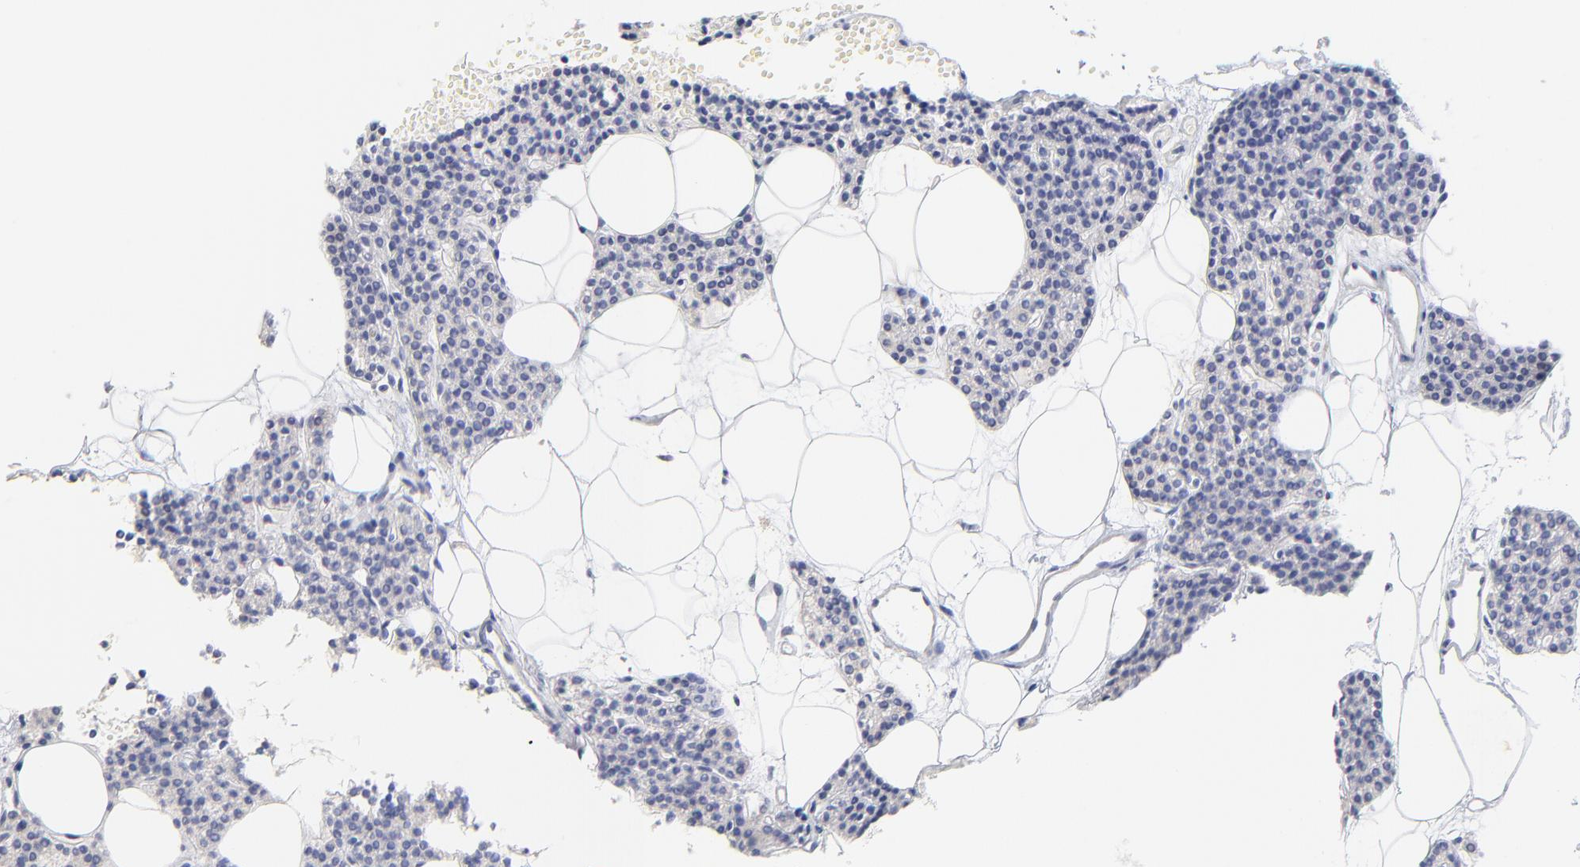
{"staining": {"intensity": "negative", "quantity": "none", "location": "none"}, "tissue": "parathyroid gland", "cell_type": "Glandular cells", "image_type": "normal", "snomed": [{"axis": "morphology", "description": "Normal tissue, NOS"}, {"axis": "topography", "description": "Parathyroid gland"}], "caption": "This histopathology image is of unremarkable parathyroid gland stained with immunohistochemistry to label a protein in brown with the nuclei are counter-stained blue. There is no expression in glandular cells. (DAB immunohistochemistry (IHC), high magnification).", "gene": "SULT4A1", "patient": {"sex": "male", "age": 24}}